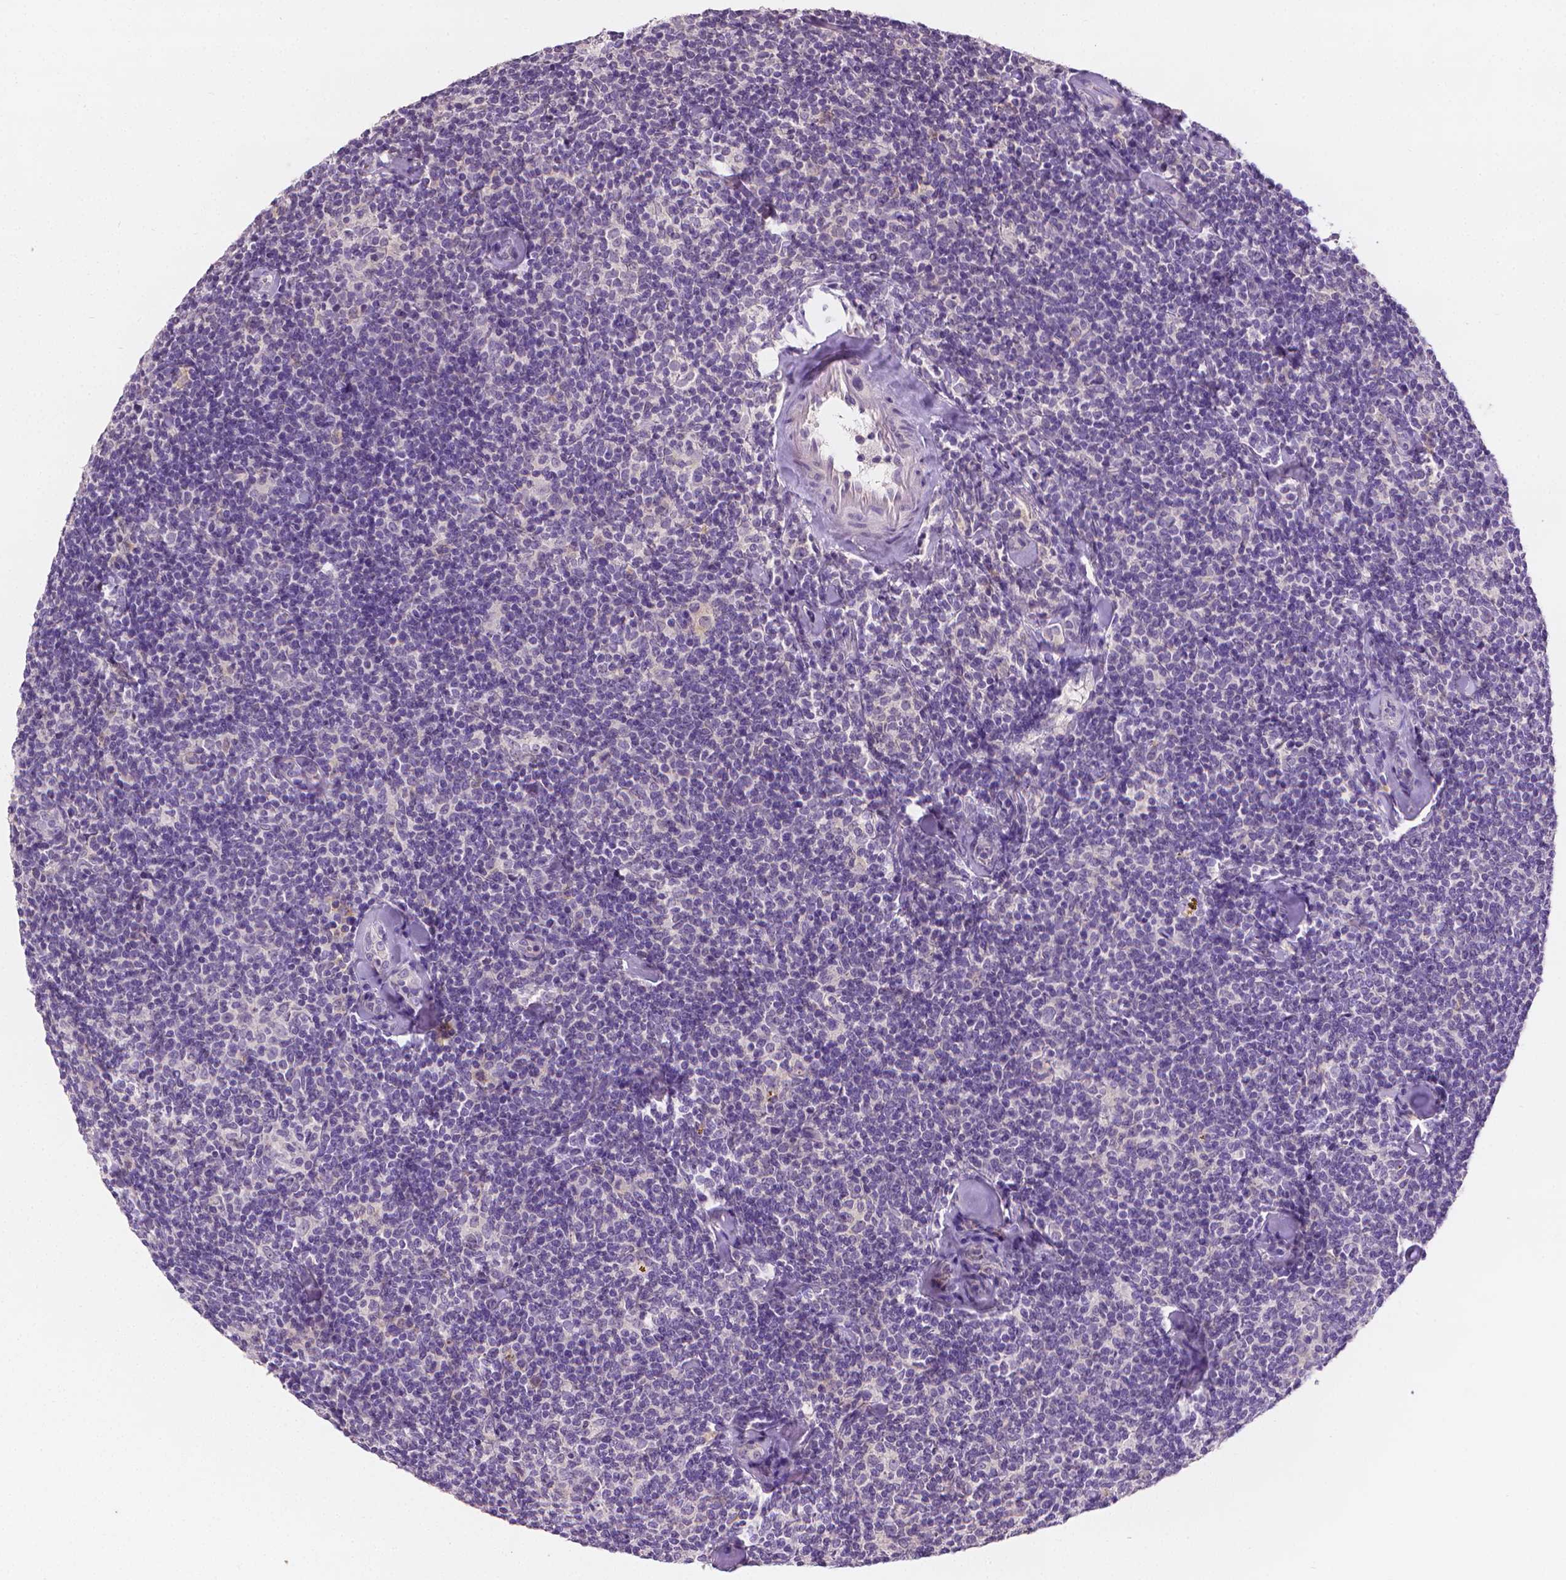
{"staining": {"intensity": "negative", "quantity": "none", "location": "none"}, "tissue": "lymphoma", "cell_type": "Tumor cells", "image_type": "cancer", "snomed": [{"axis": "morphology", "description": "Malignant lymphoma, non-Hodgkin's type, Low grade"}, {"axis": "topography", "description": "Lymph node"}], "caption": "Immunohistochemistry micrograph of neoplastic tissue: human low-grade malignant lymphoma, non-Hodgkin's type stained with DAB shows no significant protein staining in tumor cells.", "gene": "FASN", "patient": {"sex": "female", "age": 56}}